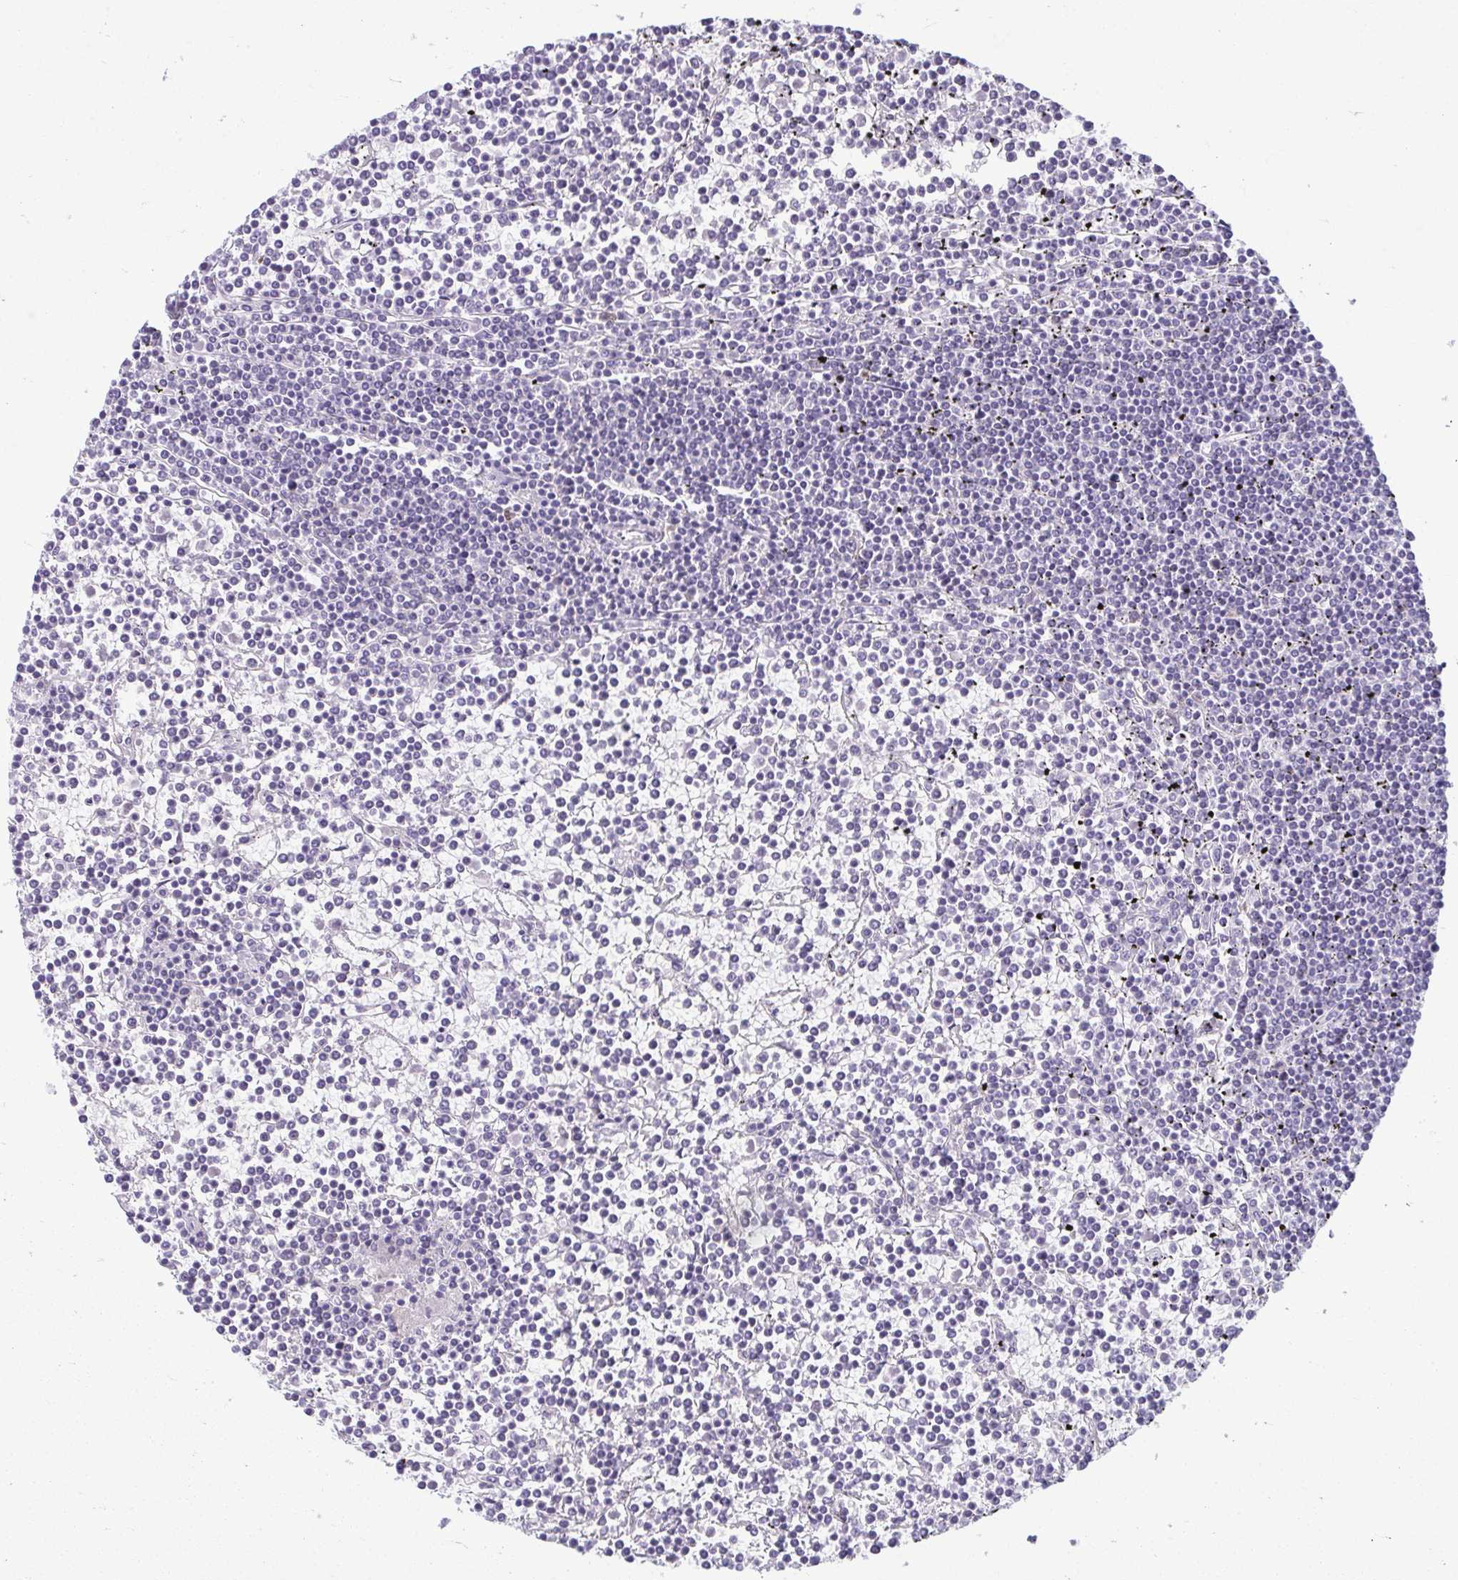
{"staining": {"intensity": "negative", "quantity": "none", "location": "none"}, "tissue": "lymphoma", "cell_type": "Tumor cells", "image_type": "cancer", "snomed": [{"axis": "morphology", "description": "Malignant lymphoma, non-Hodgkin's type, Low grade"}, {"axis": "topography", "description": "Spleen"}], "caption": "Immunohistochemistry (IHC) micrograph of neoplastic tissue: human malignant lymphoma, non-Hodgkin's type (low-grade) stained with DAB (3,3'-diaminobenzidine) demonstrates no significant protein expression in tumor cells.", "gene": "TMEM108", "patient": {"sex": "female", "age": 19}}